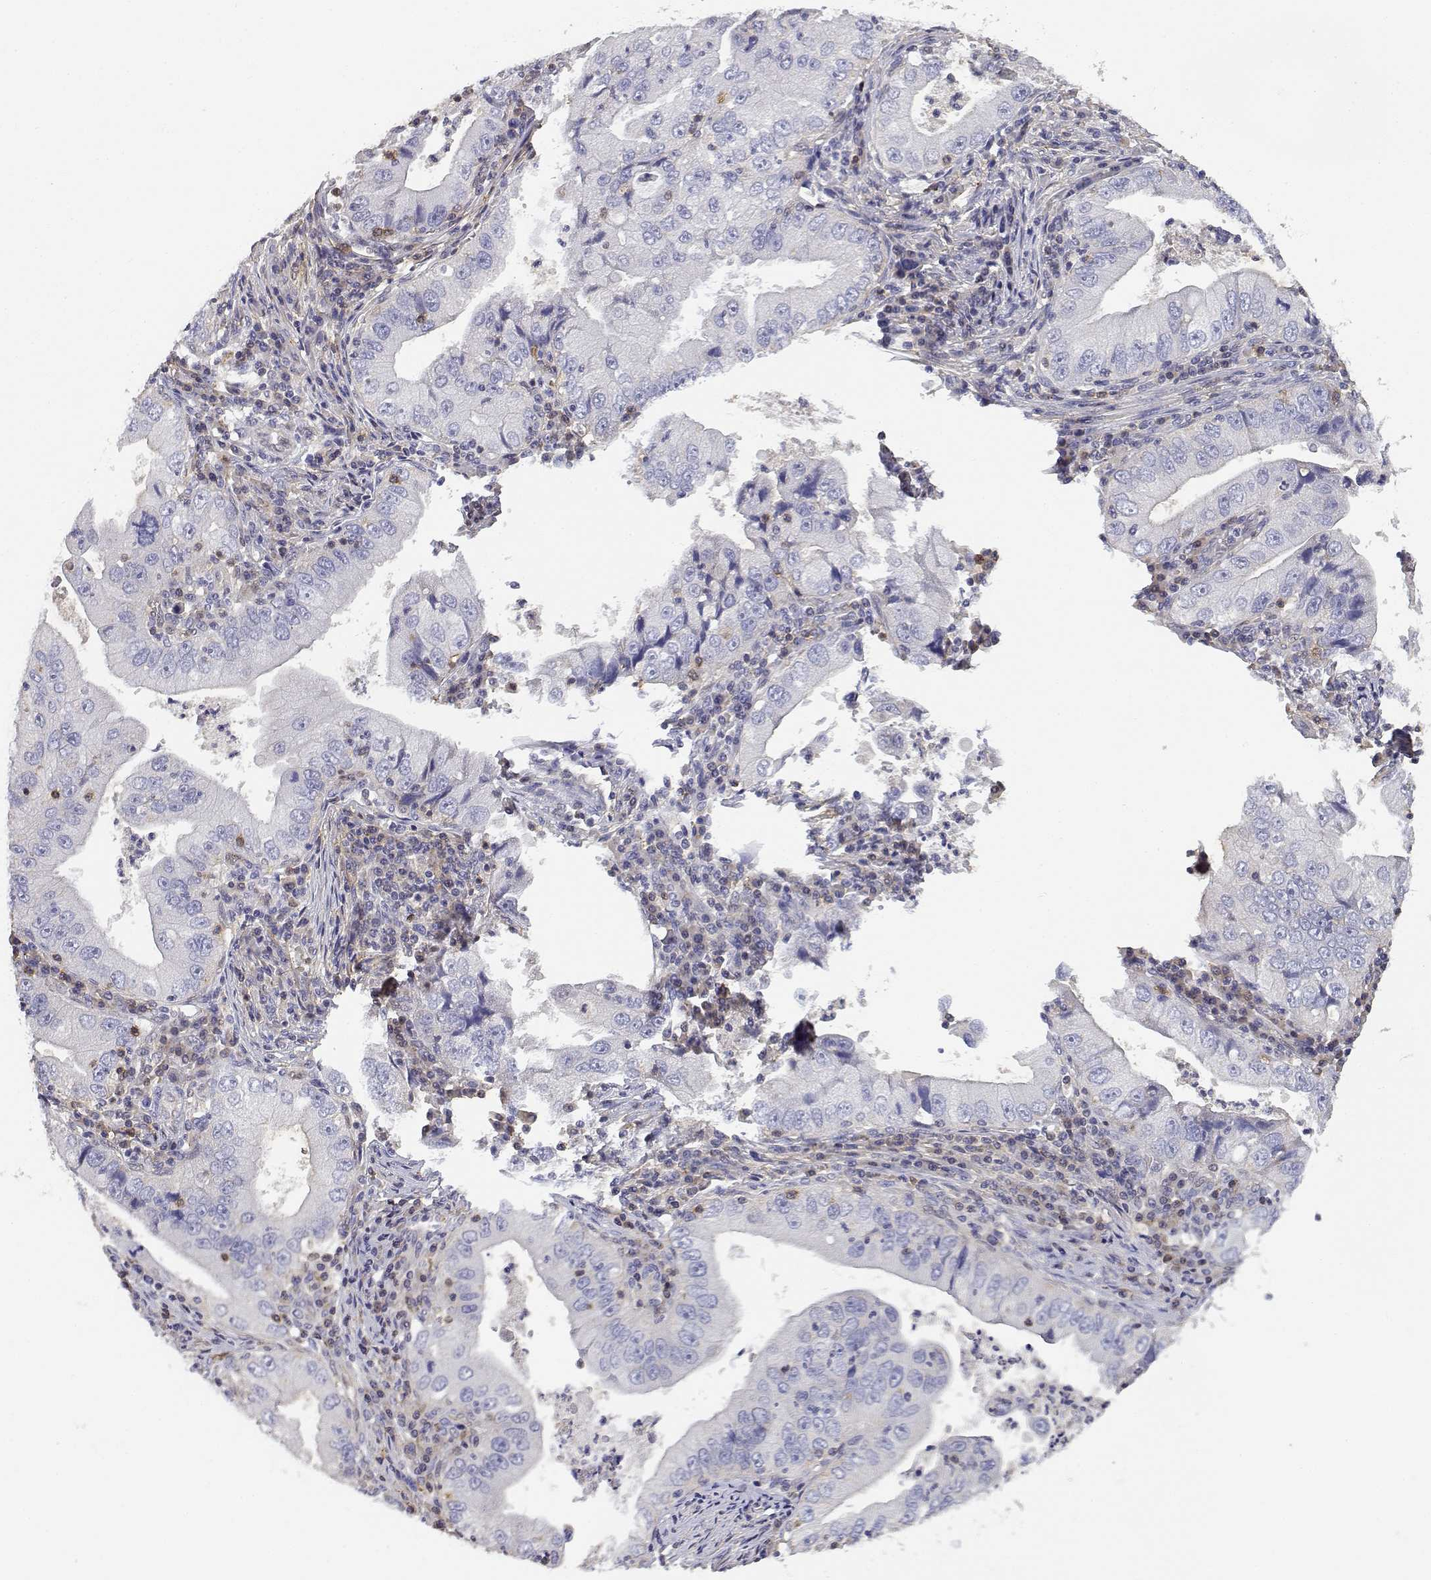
{"staining": {"intensity": "negative", "quantity": "none", "location": "none"}, "tissue": "stomach cancer", "cell_type": "Tumor cells", "image_type": "cancer", "snomed": [{"axis": "morphology", "description": "Adenocarcinoma, NOS"}, {"axis": "topography", "description": "Stomach"}], "caption": "An immunohistochemistry micrograph of stomach cancer (adenocarcinoma) is shown. There is no staining in tumor cells of stomach cancer (adenocarcinoma).", "gene": "ADA", "patient": {"sex": "male", "age": 76}}